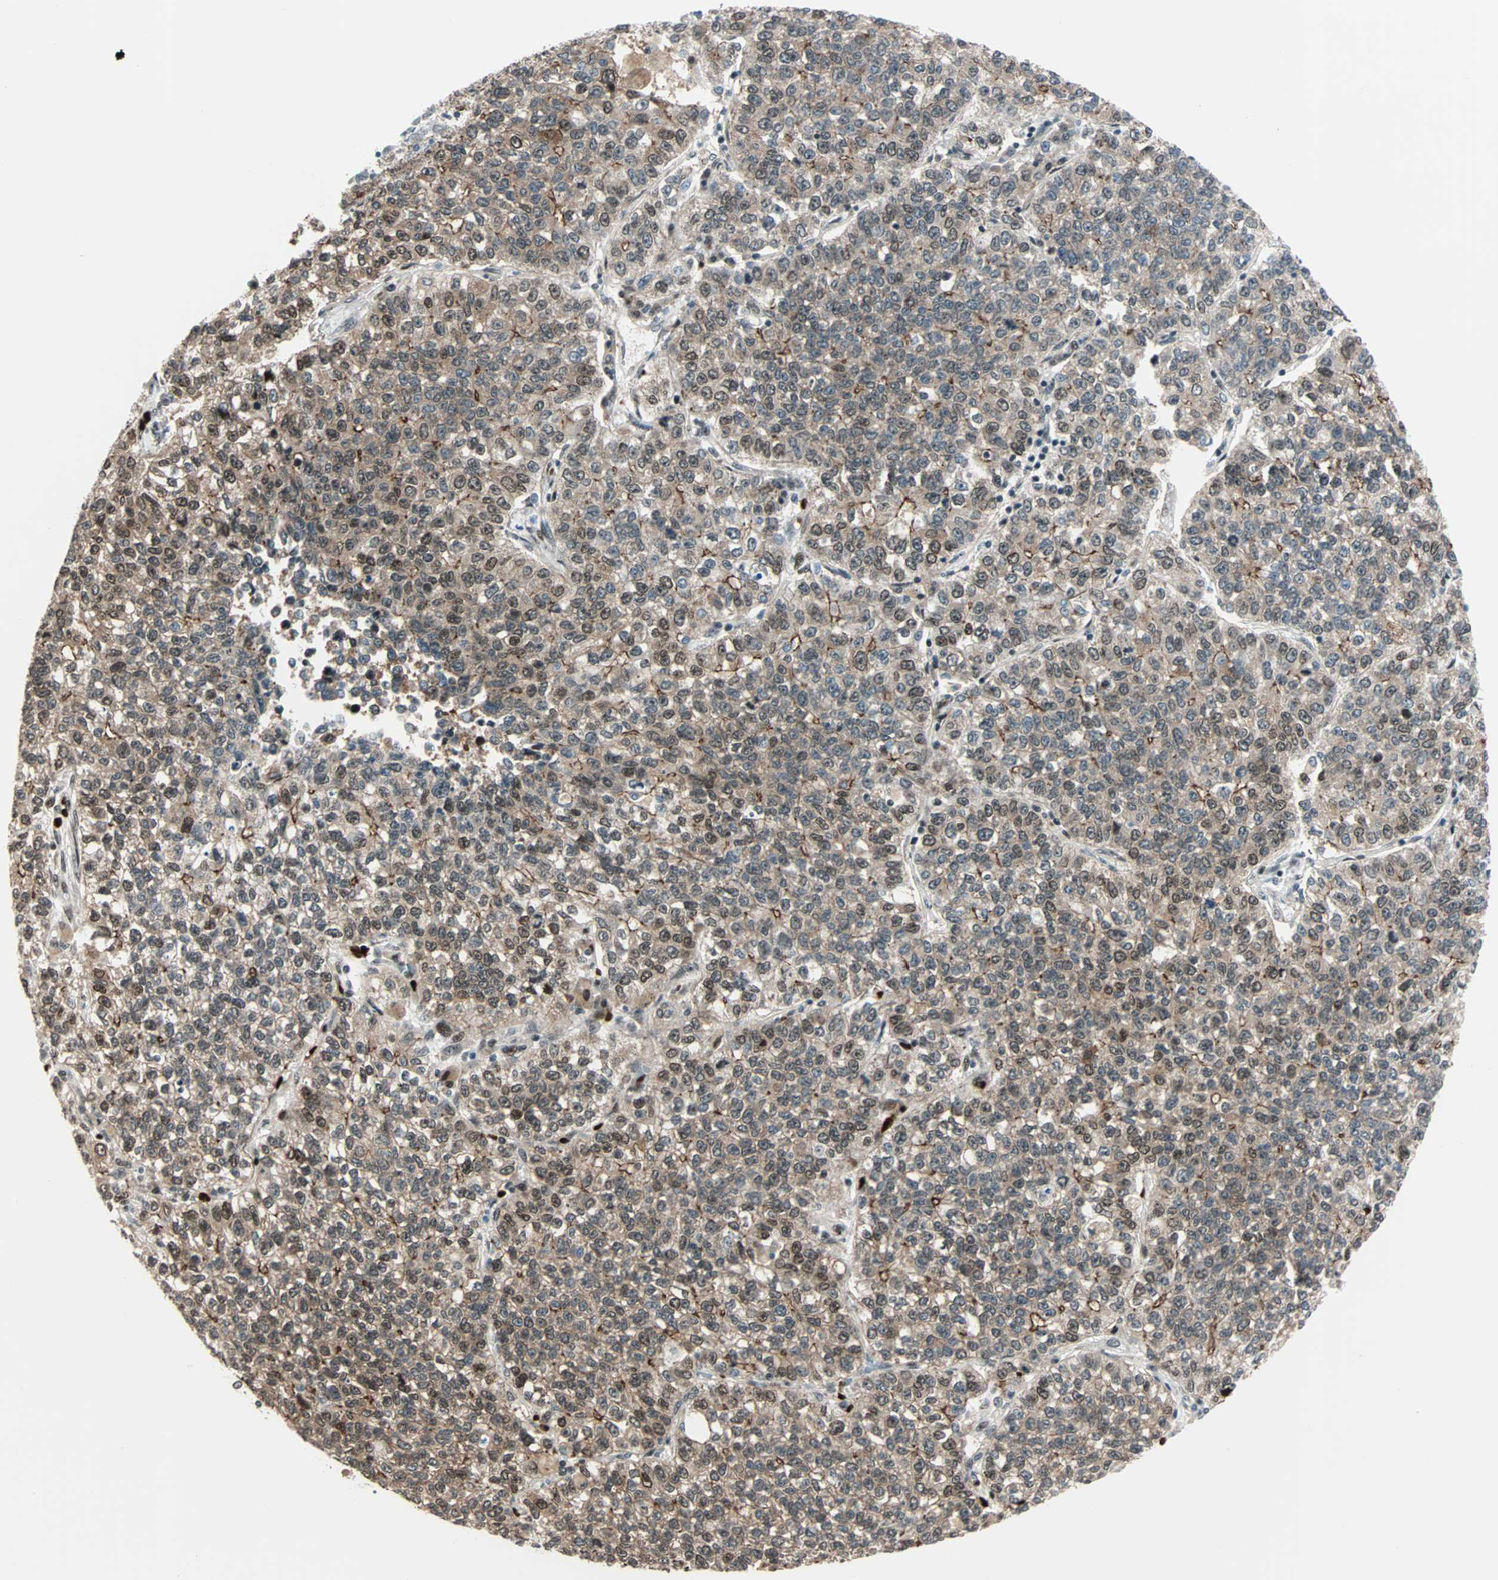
{"staining": {"intensity": "moderate", "quantity": "25%-75%", "location": "cytoplasmic/membranous,nuclear"}, "tissue": "lung cancer", "cell_type": "Tumor cells", "image_type": "cancer", "snomed": [{"axis": "morphology", "description": "Adenocarcinoma, NOS"}, {"axis": "topography", "description": "Lung"}], "caption": "IHC of lung cancer (adenocarcinoma) demonstrates medium levels of moderate cytoplasmic/membranous and nuclear positivity in about 25%-75% of tumor cells.", "gene": "CBX4", "patient": {"sex": "male", "age": 49}}